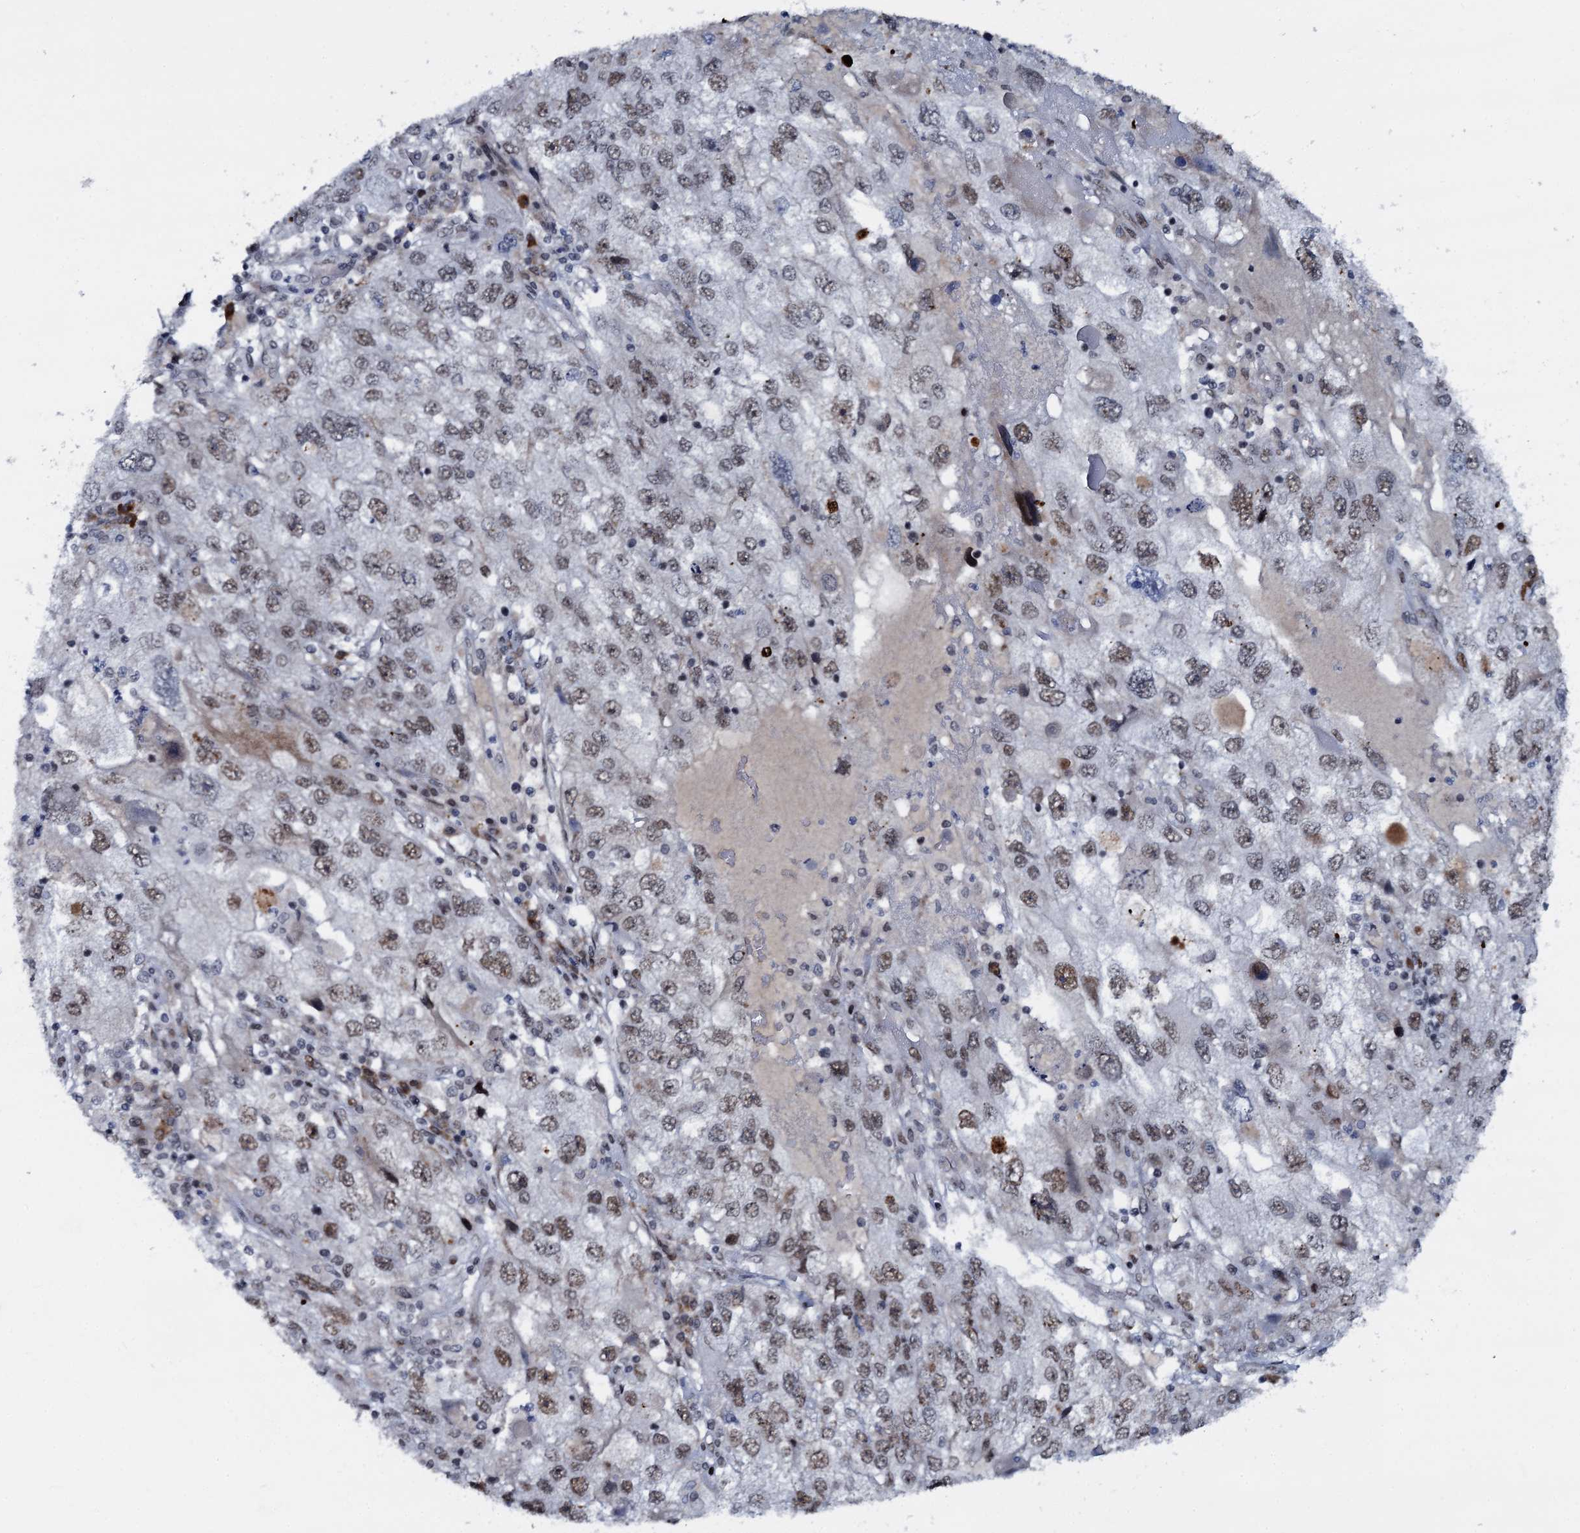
{"staining": {"intensity": "moderate", "quantity": "25%-75%", "location": "nuclear"}, "tissue": "endometrial cancer", "cell_type": "Tumor cells", "image_type": "cancer", "snomed": [{"axis": "morphology", "description": "Adenocarcinoma, NOS"}, {"axis": "topography", "description": "Endometrium"}], "caption": "Protein staining shows moderate nuclear expression in approximately 25%-75% of tumor cells in endometrial cancer (adenocarcinoma).", "gene": "RUFY2", "patient": {"sex": "female", "age": 49}}